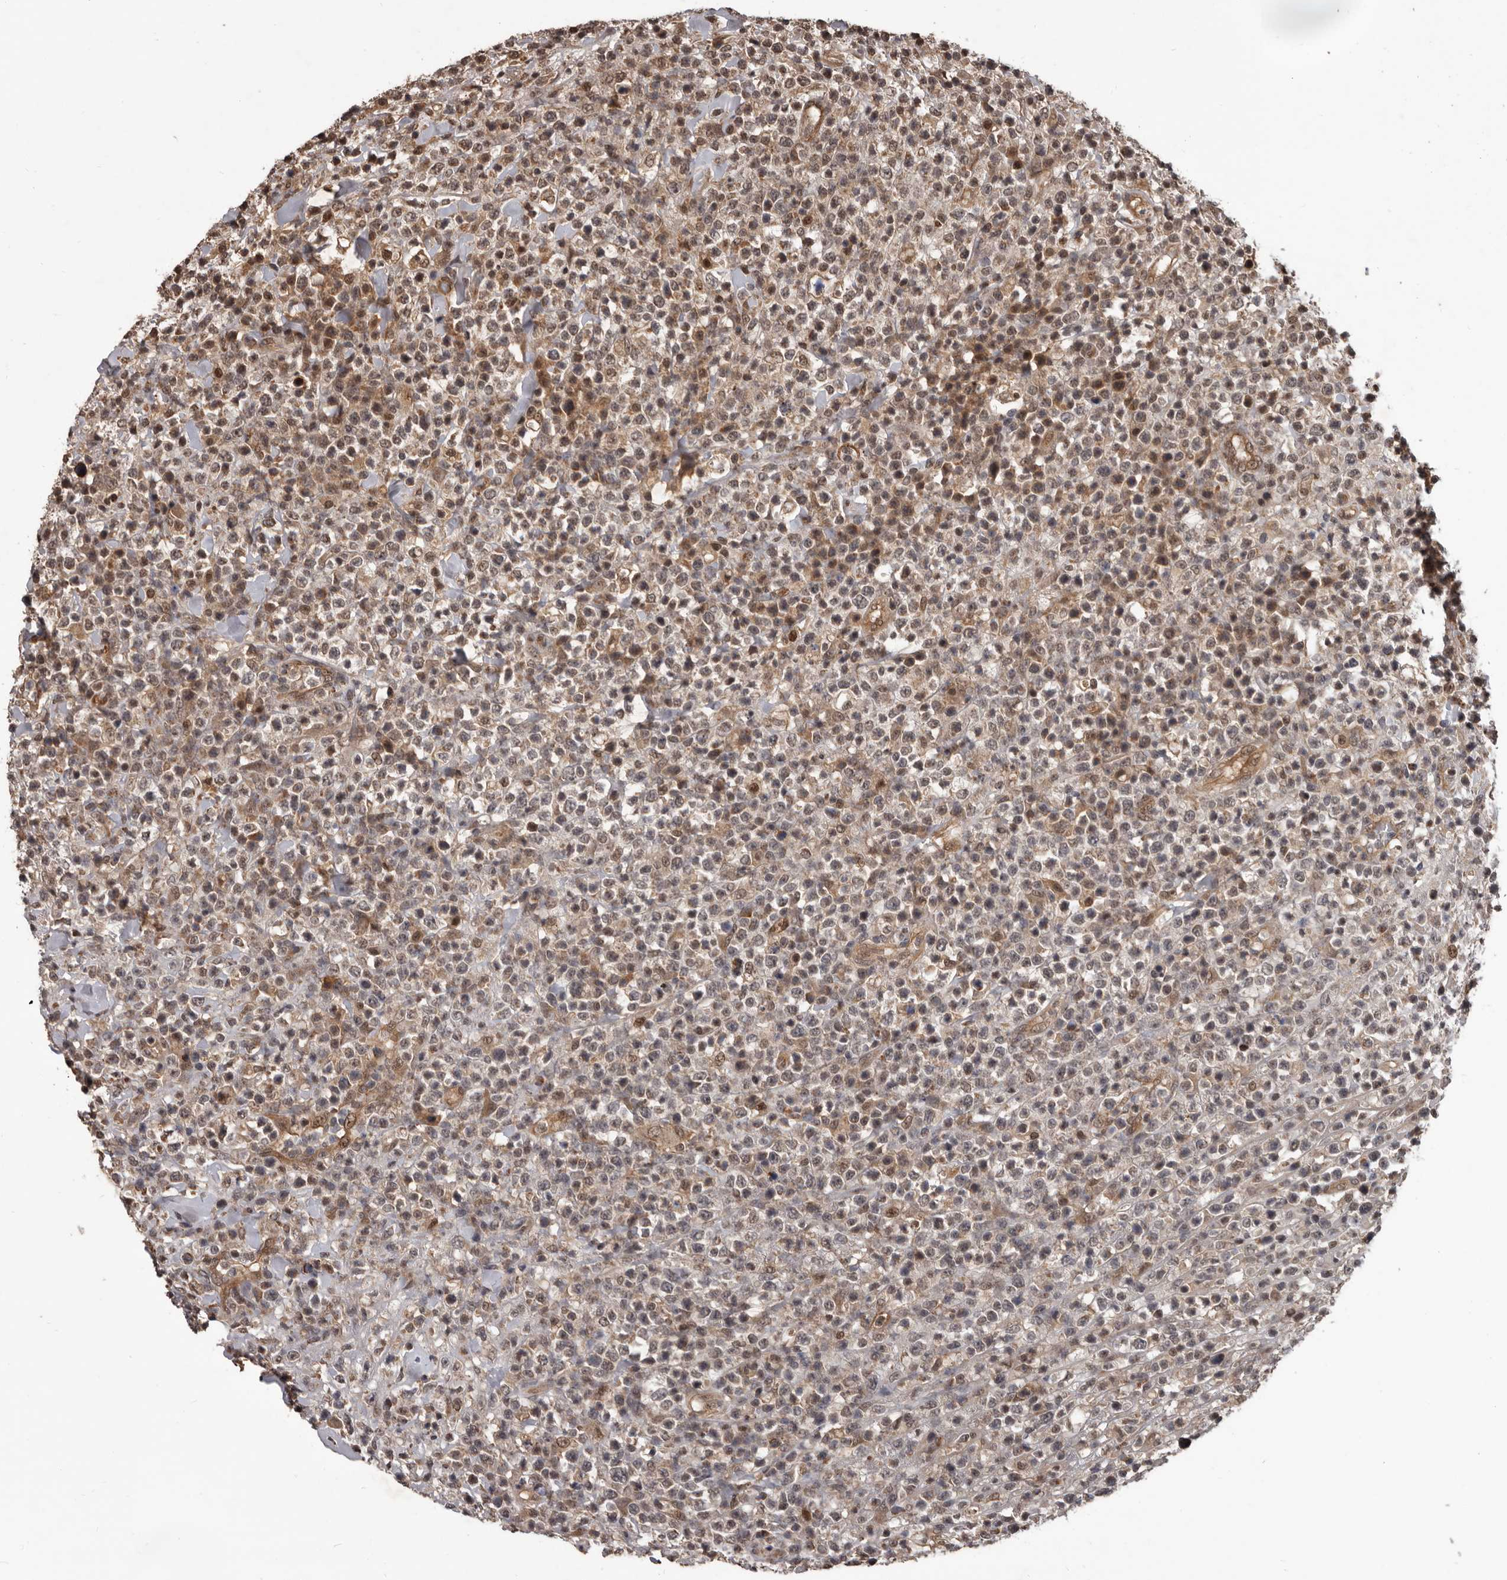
{"staining": {"intensity": "weak", "quantity": "25%-75%", "location": "cytoplasmic/membranous,nuclear"}, "tissue": "lymphoma", "cell_type": "Tumor cells", "image_type": "cancer", "snomed": [{"axis": "morphology", "description": "Malignant lymphoma, non-Hodgkin's type, High grade"}, {"axis": "topography", "description": "Colon"}], "caption": "The micrograph displays staining of malignant lymphoma, non-Hodgkin's type (high-grade), revealing weak cytoplasmic/membranous and nuclear protein expression (brown color) within tumor cells.", "gene": "AHR", "patient": {"sex": "female", "age": 53}}